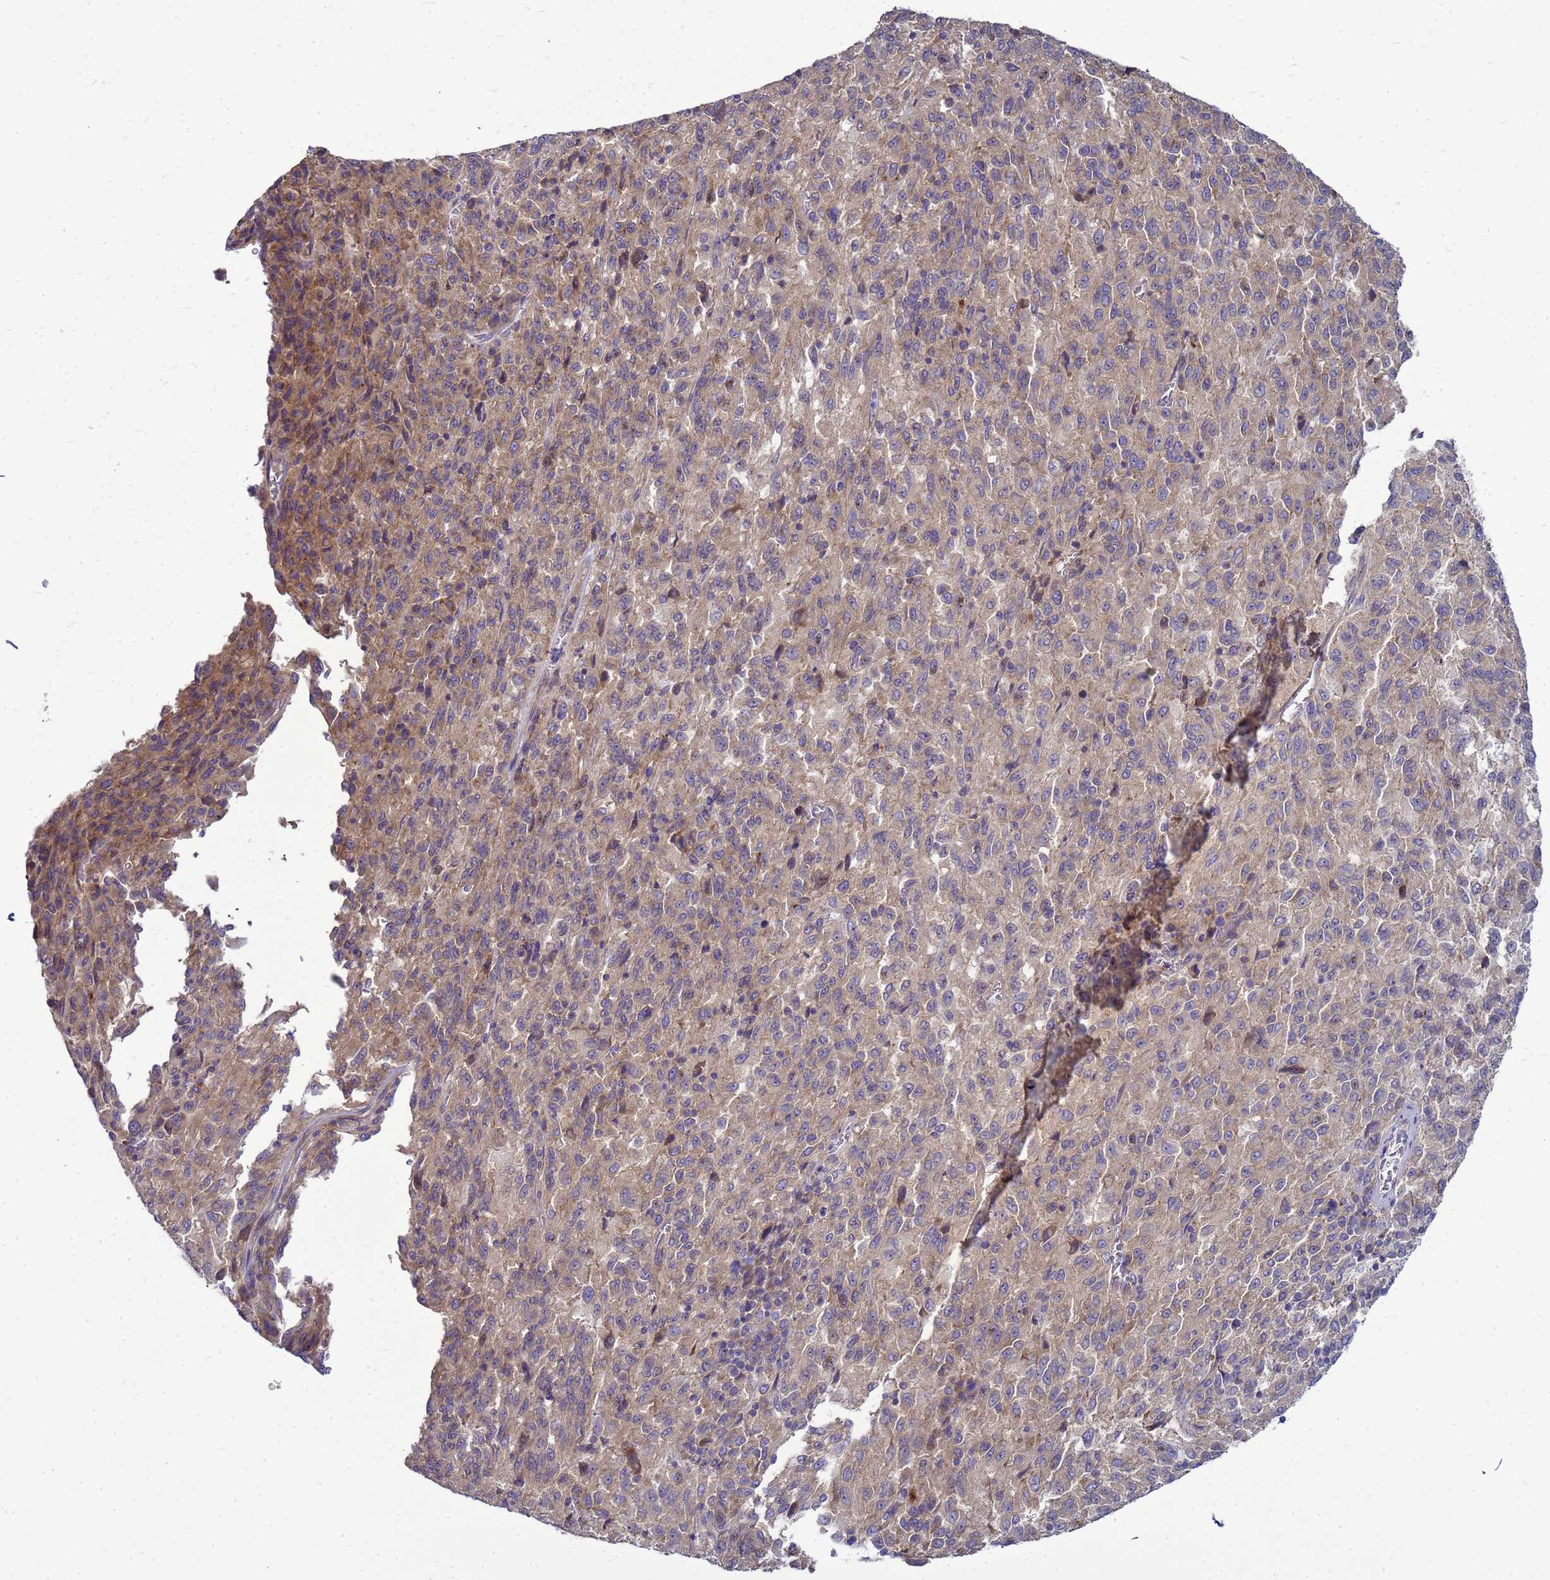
{"staining": {"intensity": "weak", "quantity": ">75%", "location": "cytoplasmic/membranous"}, "tissue": "melanoma", "cell_type": "Tumor cells", "image_type": "cancer", "snomed": [{"axis": "morphology", "description": "Malignant melanoma, Metastatic site"}, {"axis": "topography", "description": "Lung"}], "caption": "Human melanoma stained for a protein (brown) reveals weak cytoplasmic/membranous positive positivity in about >75% of tumor cells.", "gene": "MON1B", "patient": {"sex": "male", "age": 64}}